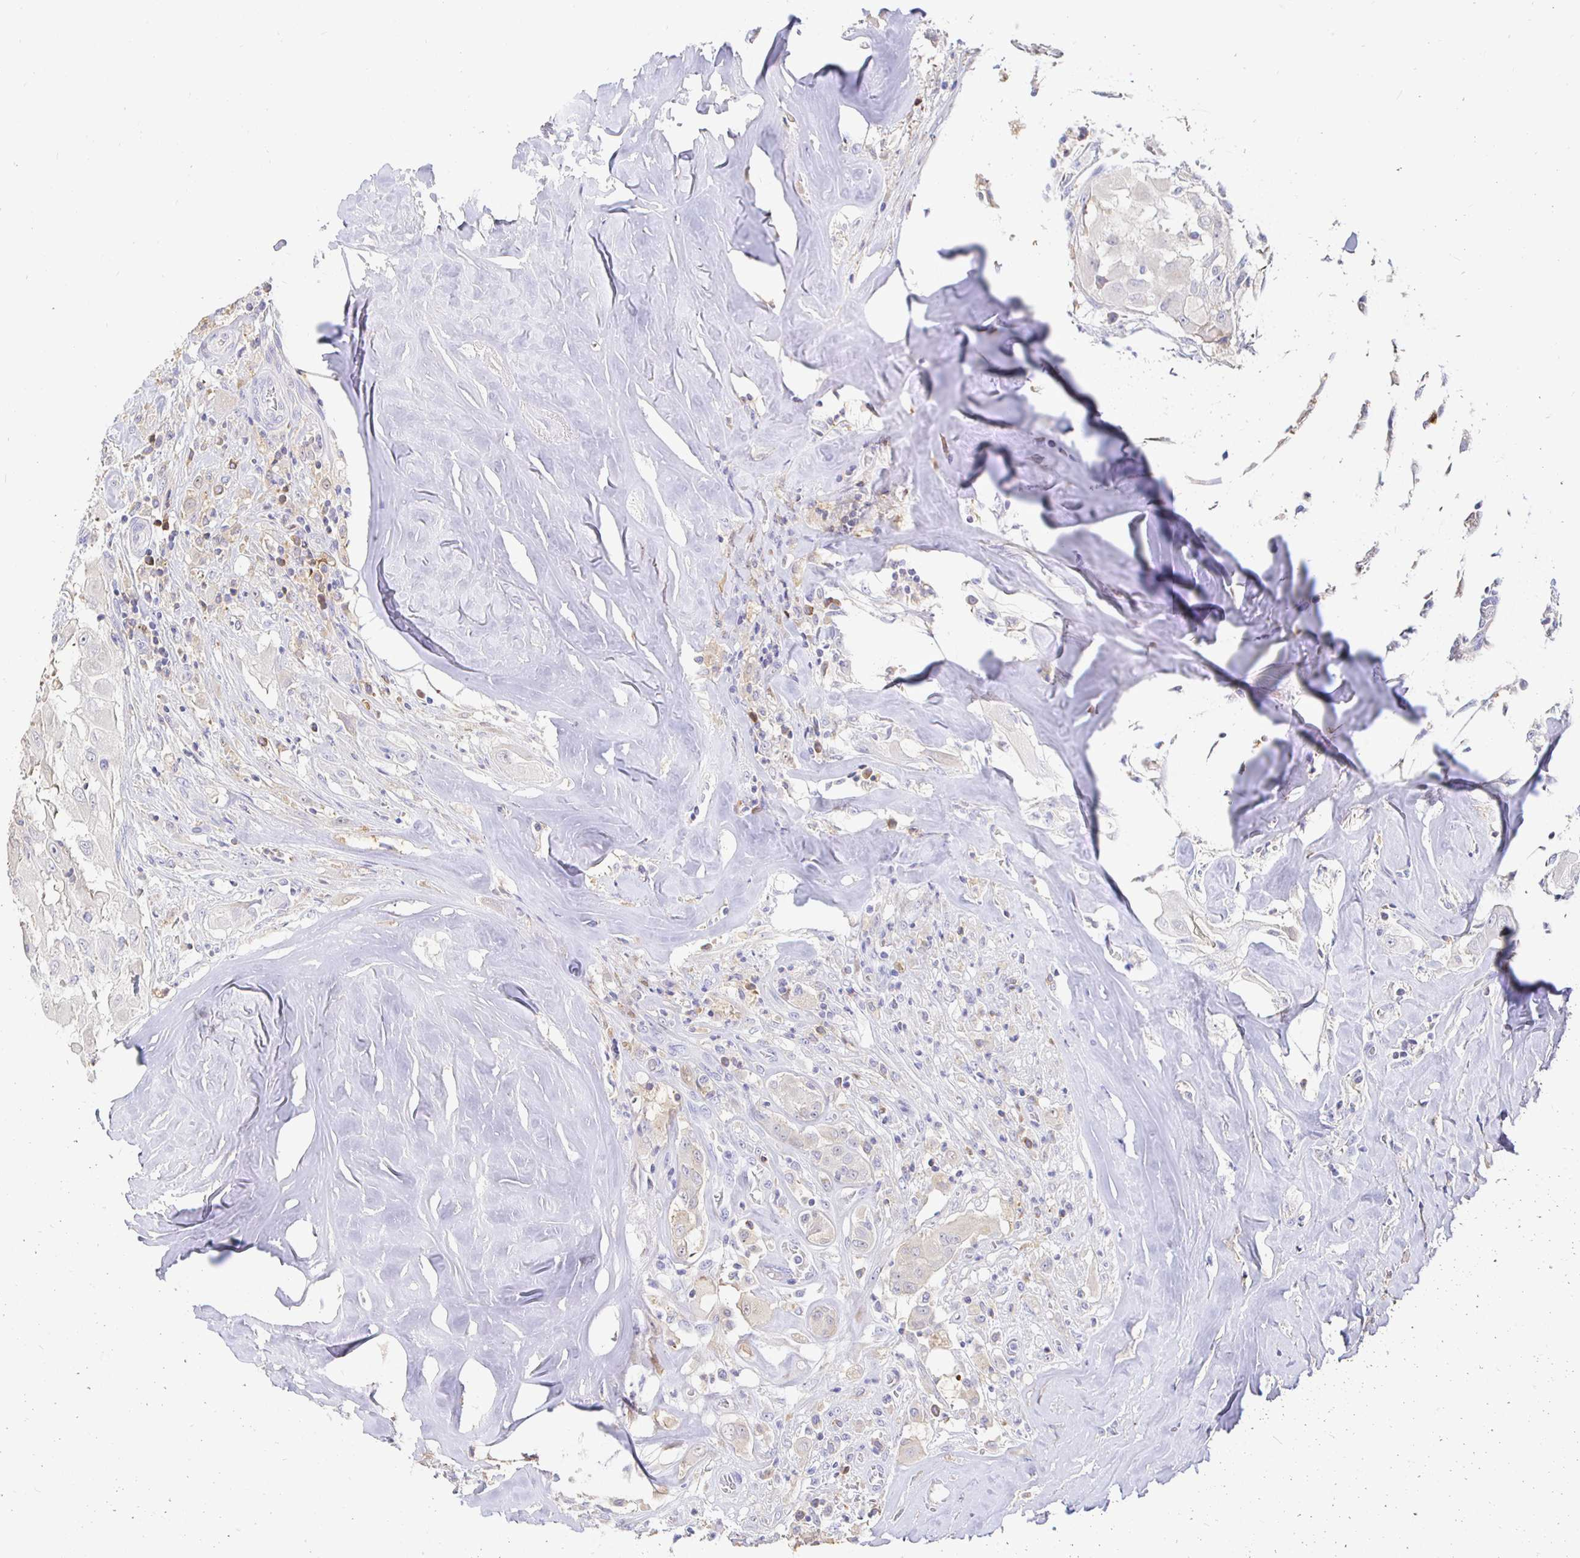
{"staining": {"intensity": "negative", "quantity": "none", "location": "none"}, "tissue": "thyroid cancer", "cell_type": "Tumor cells", "image_type": "cancer", "snomed": [{"axis": "morphology", "description": "Normal tissue, NOS"}, {"axis": "morphology", "description": "Papillary adenocarcinoma, NOS"}, {"axis": "topography", "description": "Thyroid gland"}], "caption": "This is a image of immunohistochemistry (IHC) staining of papillary adenocarcinoma (thyroid), which shows no expression in tumor cells. The staining is performed using DAB brown chromogen with nuclei counter-stained in using hematoxylin.", "gene": "CXCR3", "patient": {"sex": "female", "age": 59}}